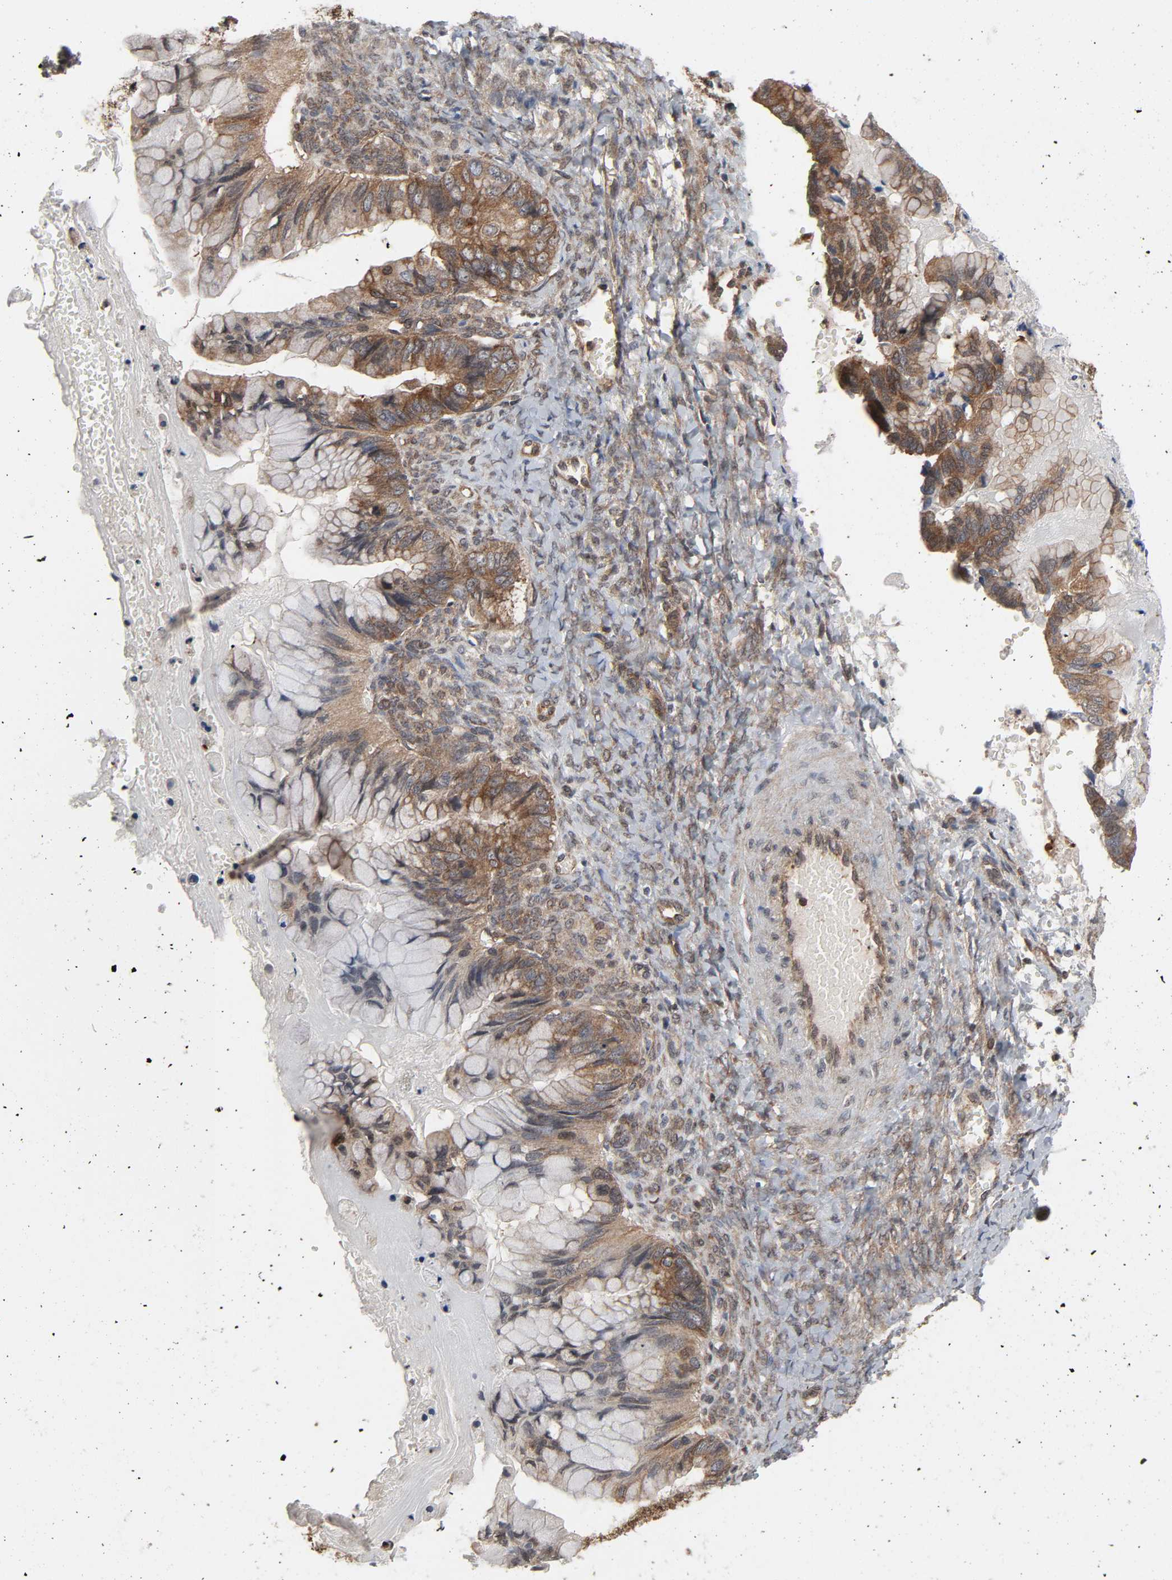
{"staining": {"intensity": "moderate", "quantity": ">75%", "location": "cytoplasmic/membranous"}, "tissue": "ovarian cancer", "cell_type": "Tumor cells", "image_type": "cancer", "snomed": [{"axis": "morphology", "description": "Cystadenocarcinoma, mucinous, NOS"}, {"axis": "topography", "description": "Ovary"}], "caption": "Ovarian cancer was stained to show a protein in brown. There is medium levels of moderate cytoplasmic/membranous positivity in about >75% of tumor cells. The staining was performed using DAB, with brown indicating positive protein expression. Nuclei are stained blue with hematoxylin.", "gene": "GSK3A", "patient": {"sex": "female", "age": 36}}